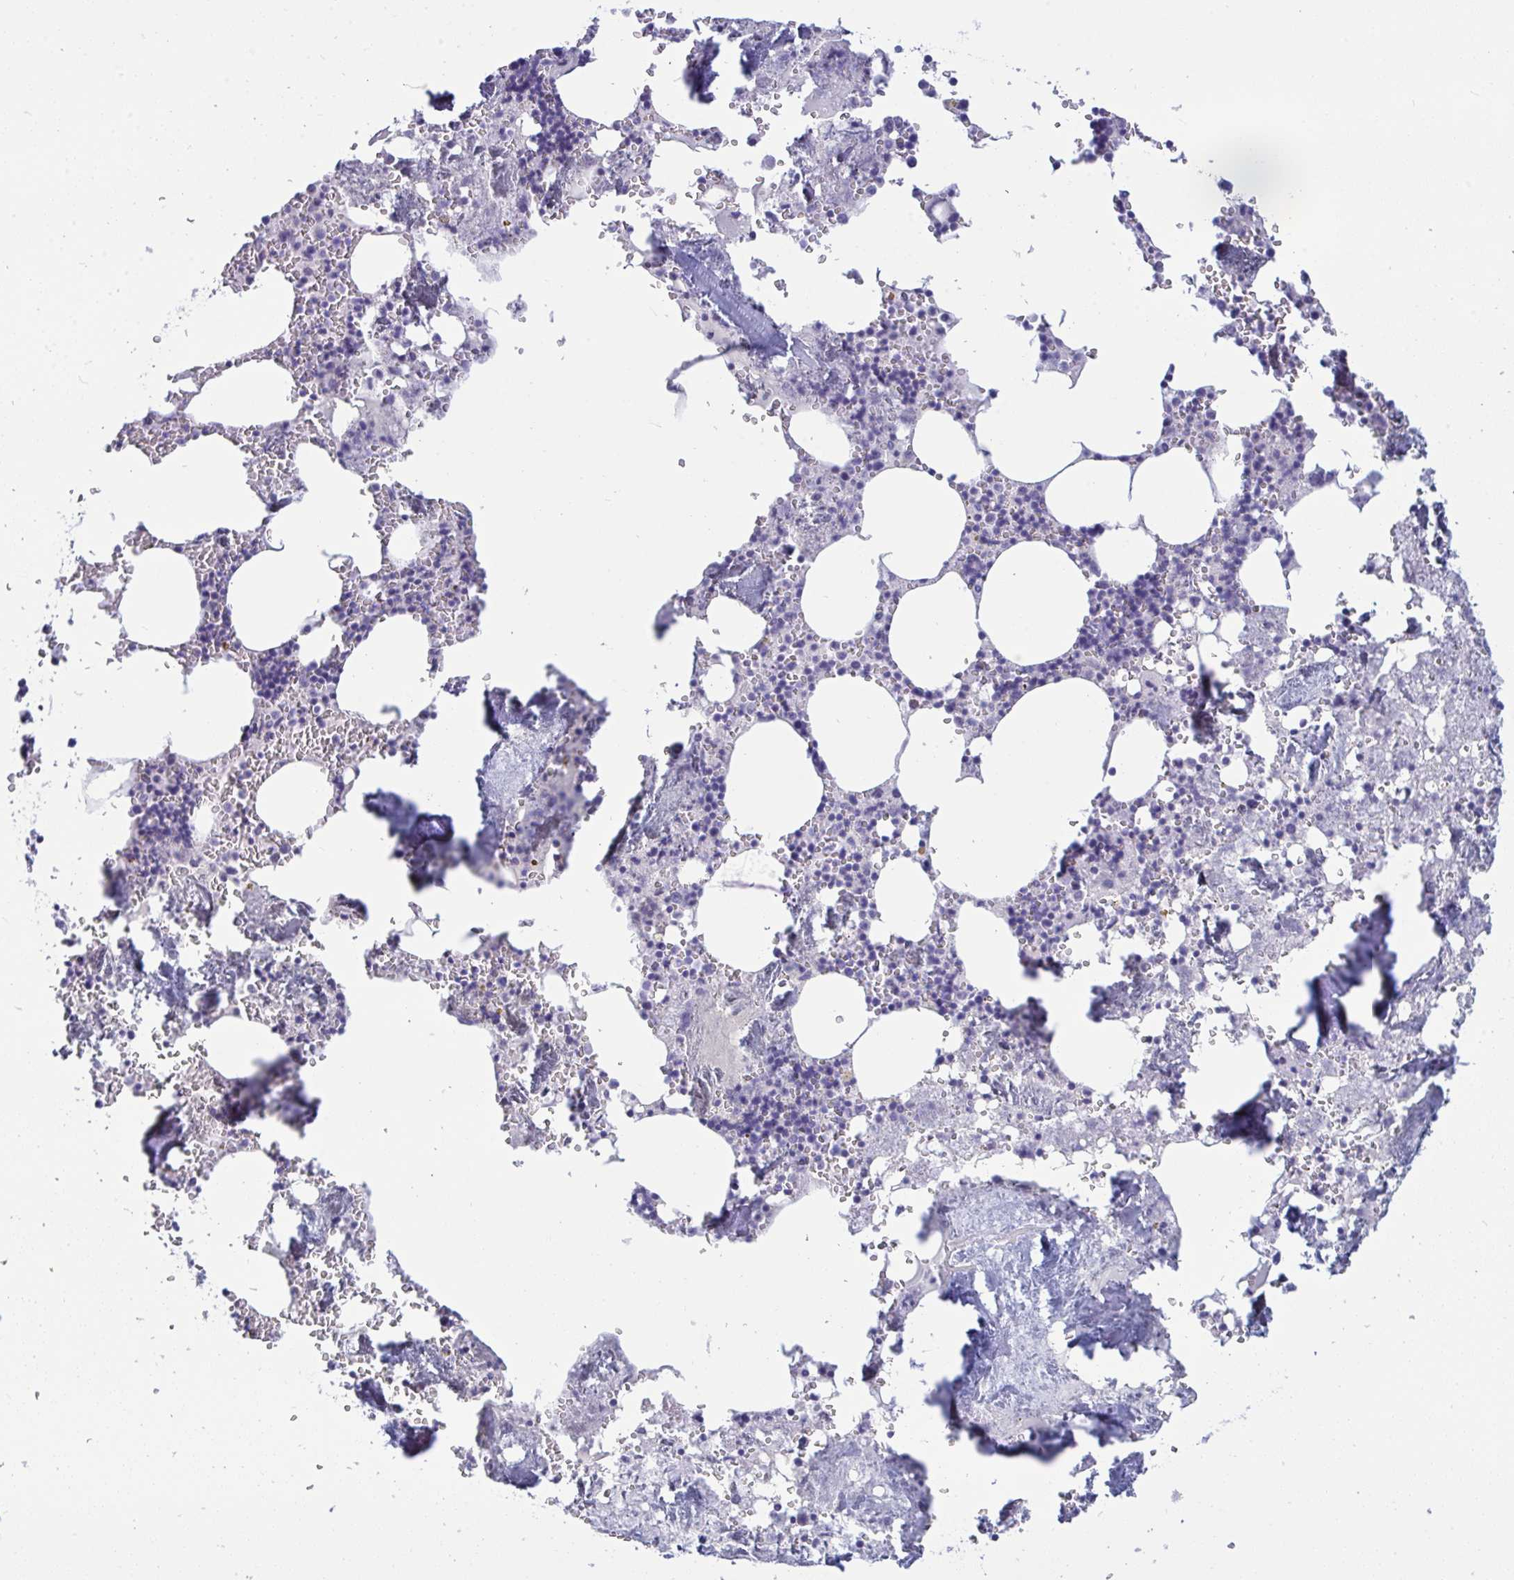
{"staining": {"intensity": "negative", "quantity": "none", "location": "none"}, "tissue": "bone marrow", "cell_type": "Hematopoietic cells", "image_type": "normal", "snomed": [{"axis": "morphology", "description": "Normal tissue, NOS"}, {"axis": "topography", "description": "Bone marrow"}], "caption": "This is a image of IHC staining of unremarkable bone marrow, which shows no staining in hematopoietic cells.", "gene": "PRDM9", "patient": {"sex": "male", "age": 54}}